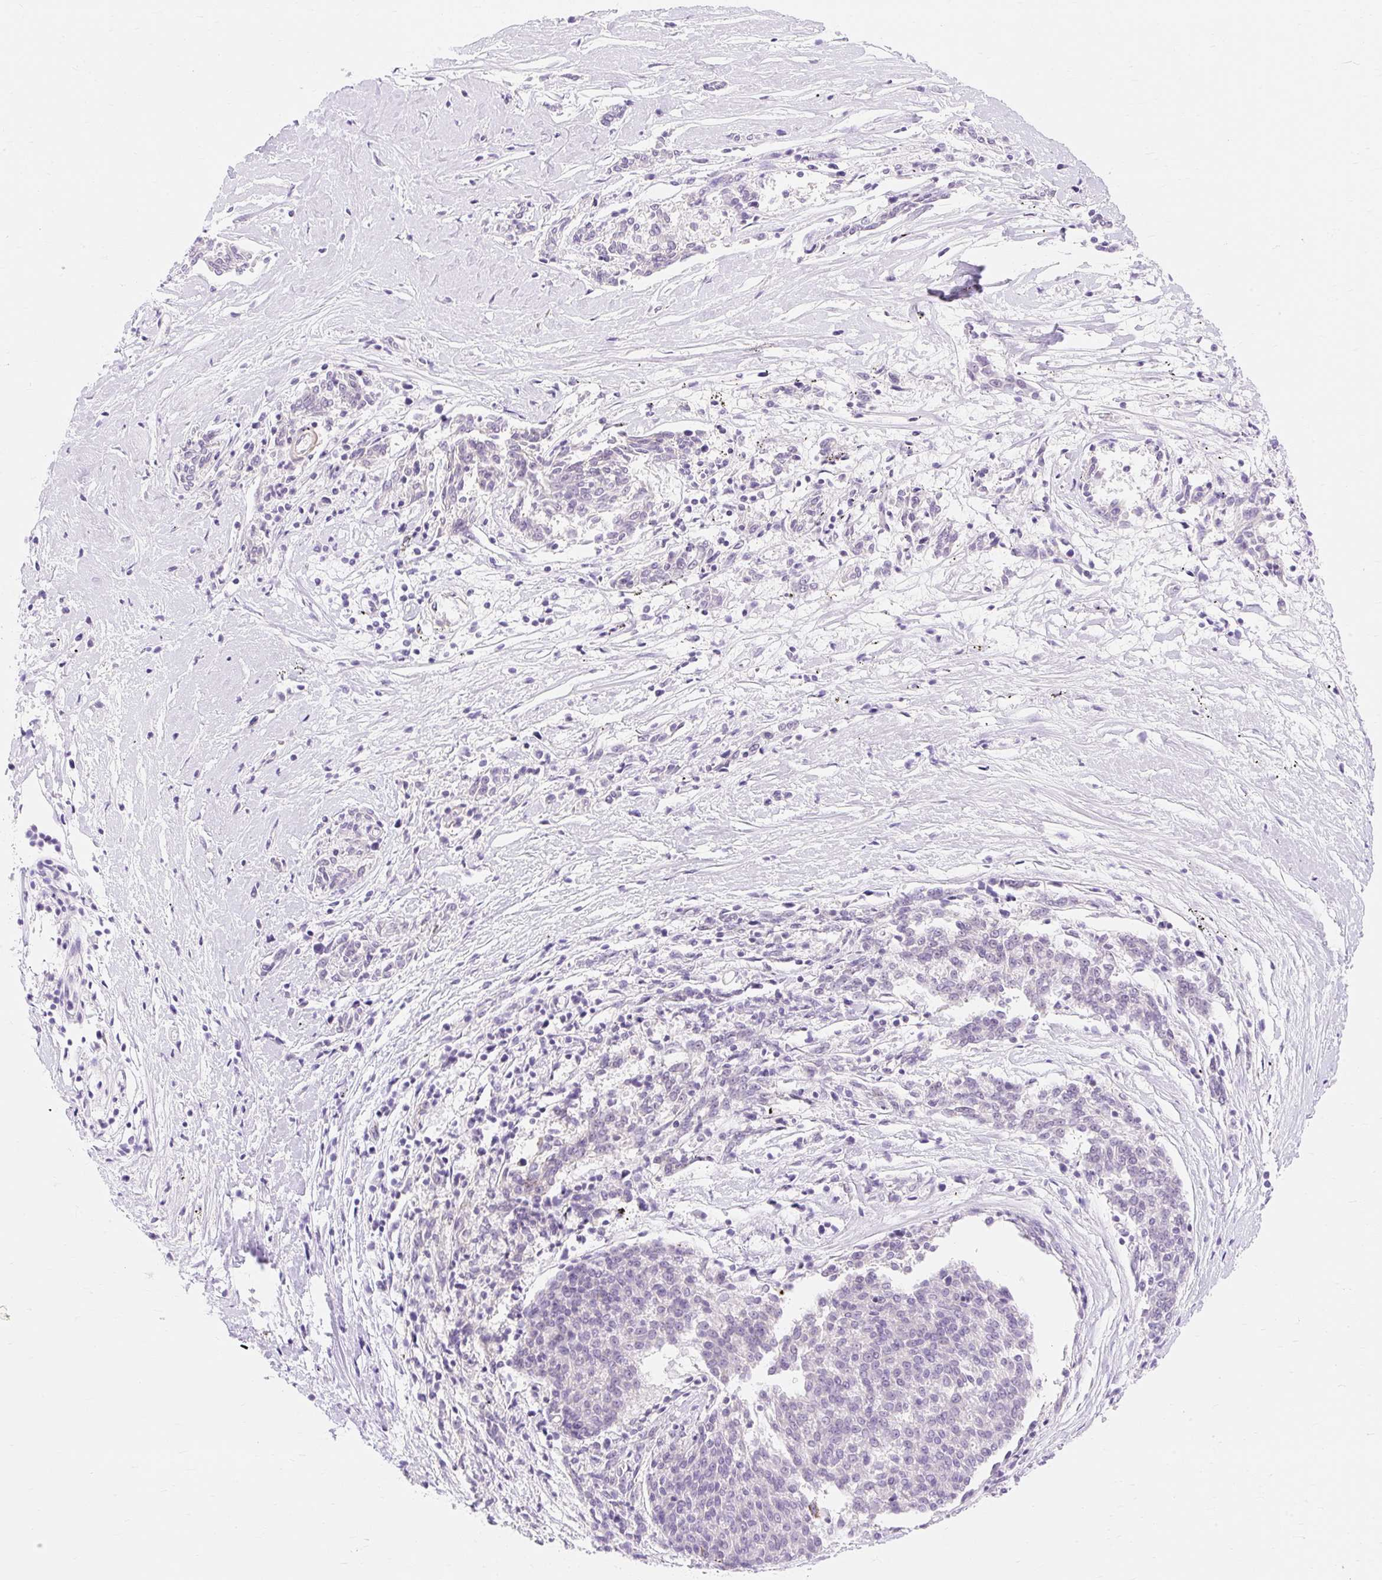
{"staining": {"intensity": "negative", "quantity": "none", "location": "none"}, "tissue": "melanoma", "cell_type": "Tumor cells", "image_type": "cancer", "snomed": [{"axis": "morphology", "description": "Malignant melanoma, NOS"}, {"axis": "topography", "description": "Skin"}], "caption": "There is no significant expression in tumor cells of malignant melanoma.", "gene": "OBP2A", "patient": {"sex": "female", "age": 72}}